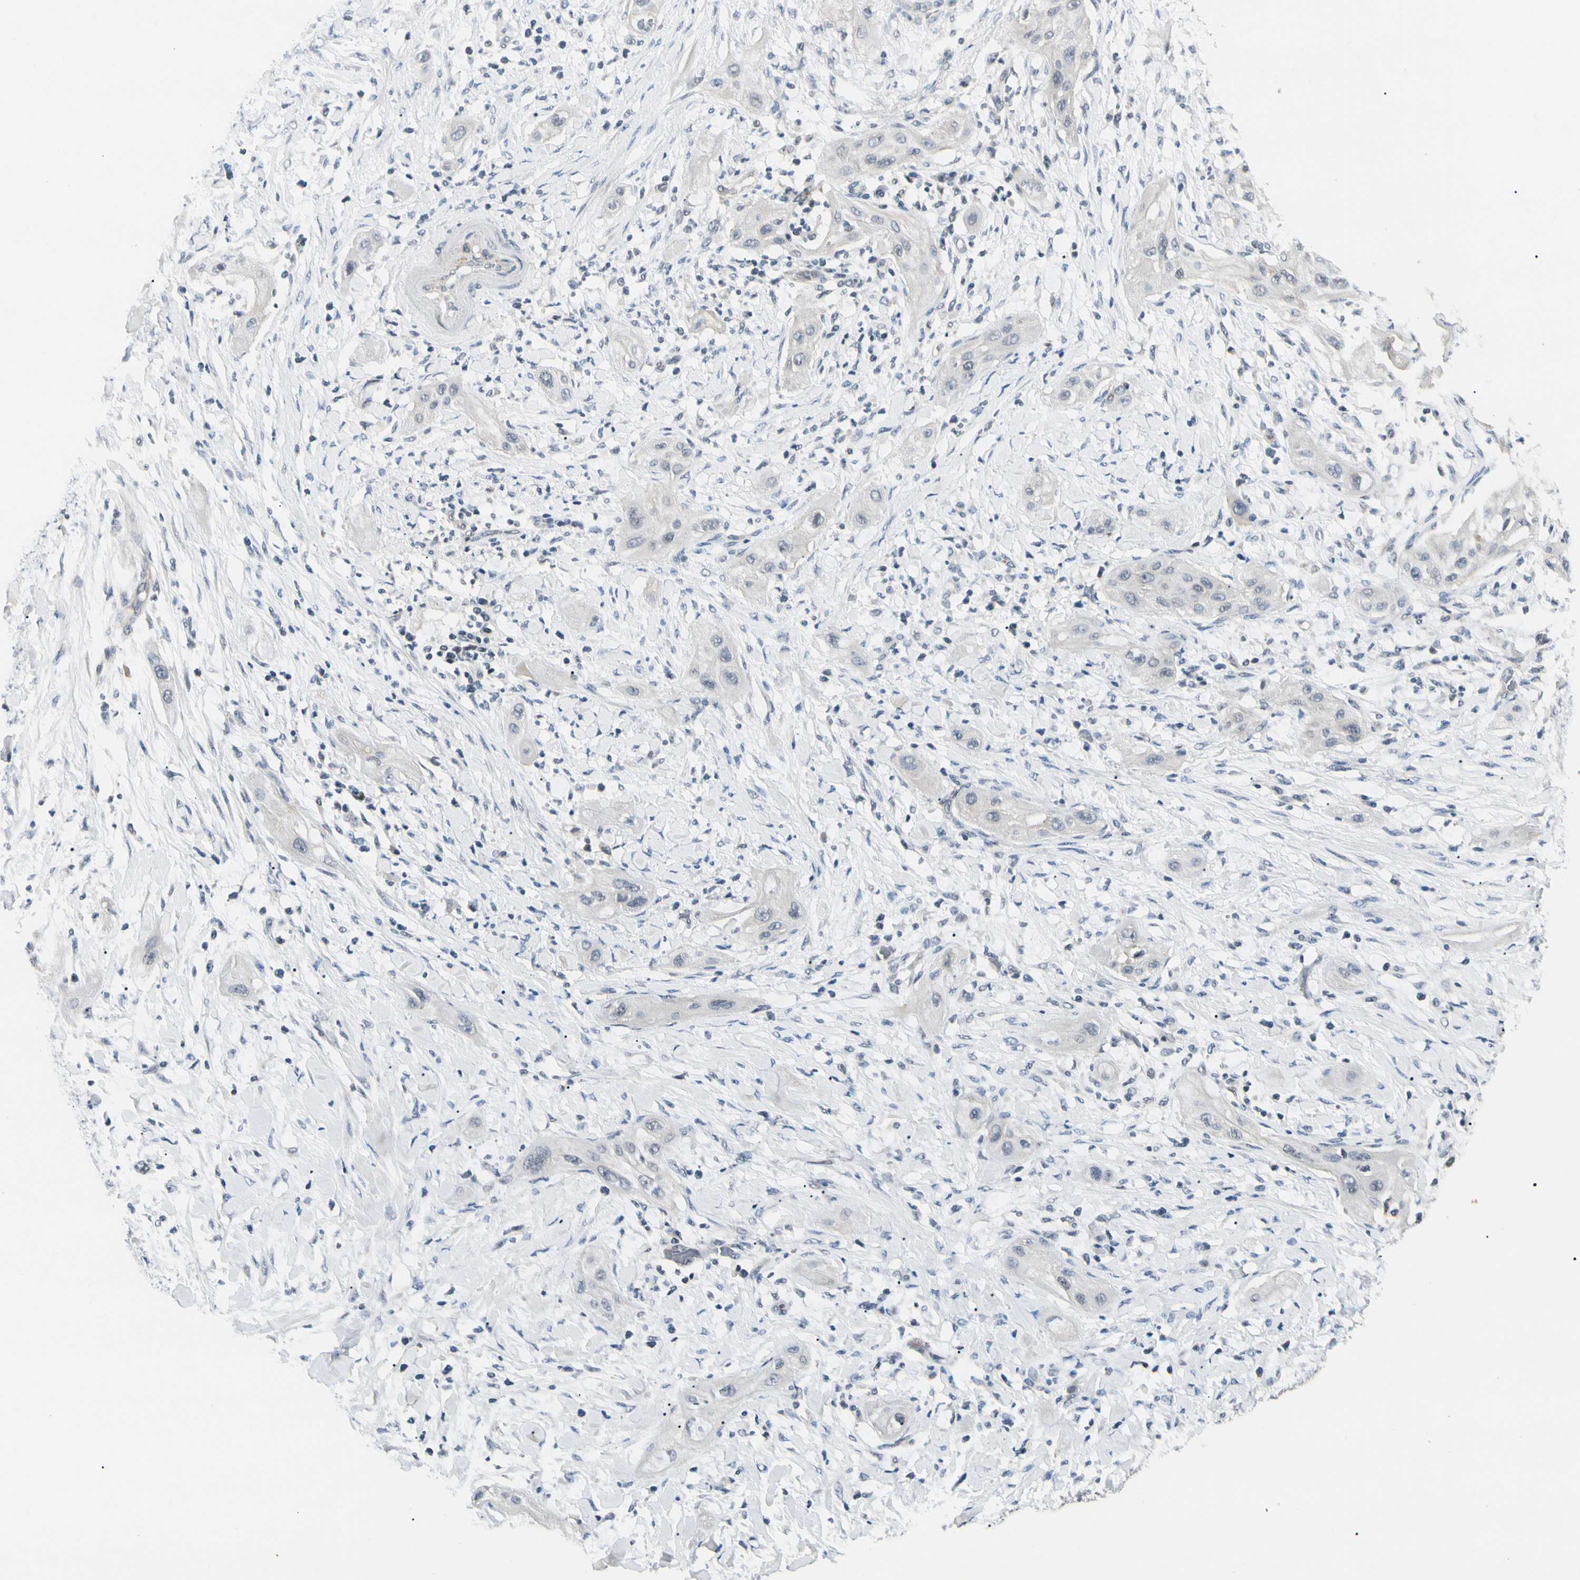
{"staining": {"intensity": "negative", "quantity": "none", "location": "none"}, "tissue": "lung cancer", "cell_type": "Tumor cells", "image_type": "cancer", "snomed": [{"axis": "morphology", "description": "Squamous cell carcinoma, NOS"}, {"axis": "topography", "description": "Lung"}], "caption": "The photomicrograph displays no staining of tumor cells in lung cancer (squamous cell carcinoma).", "gene": "GREM1", "patient": {"sex": "female", "age": 47}}